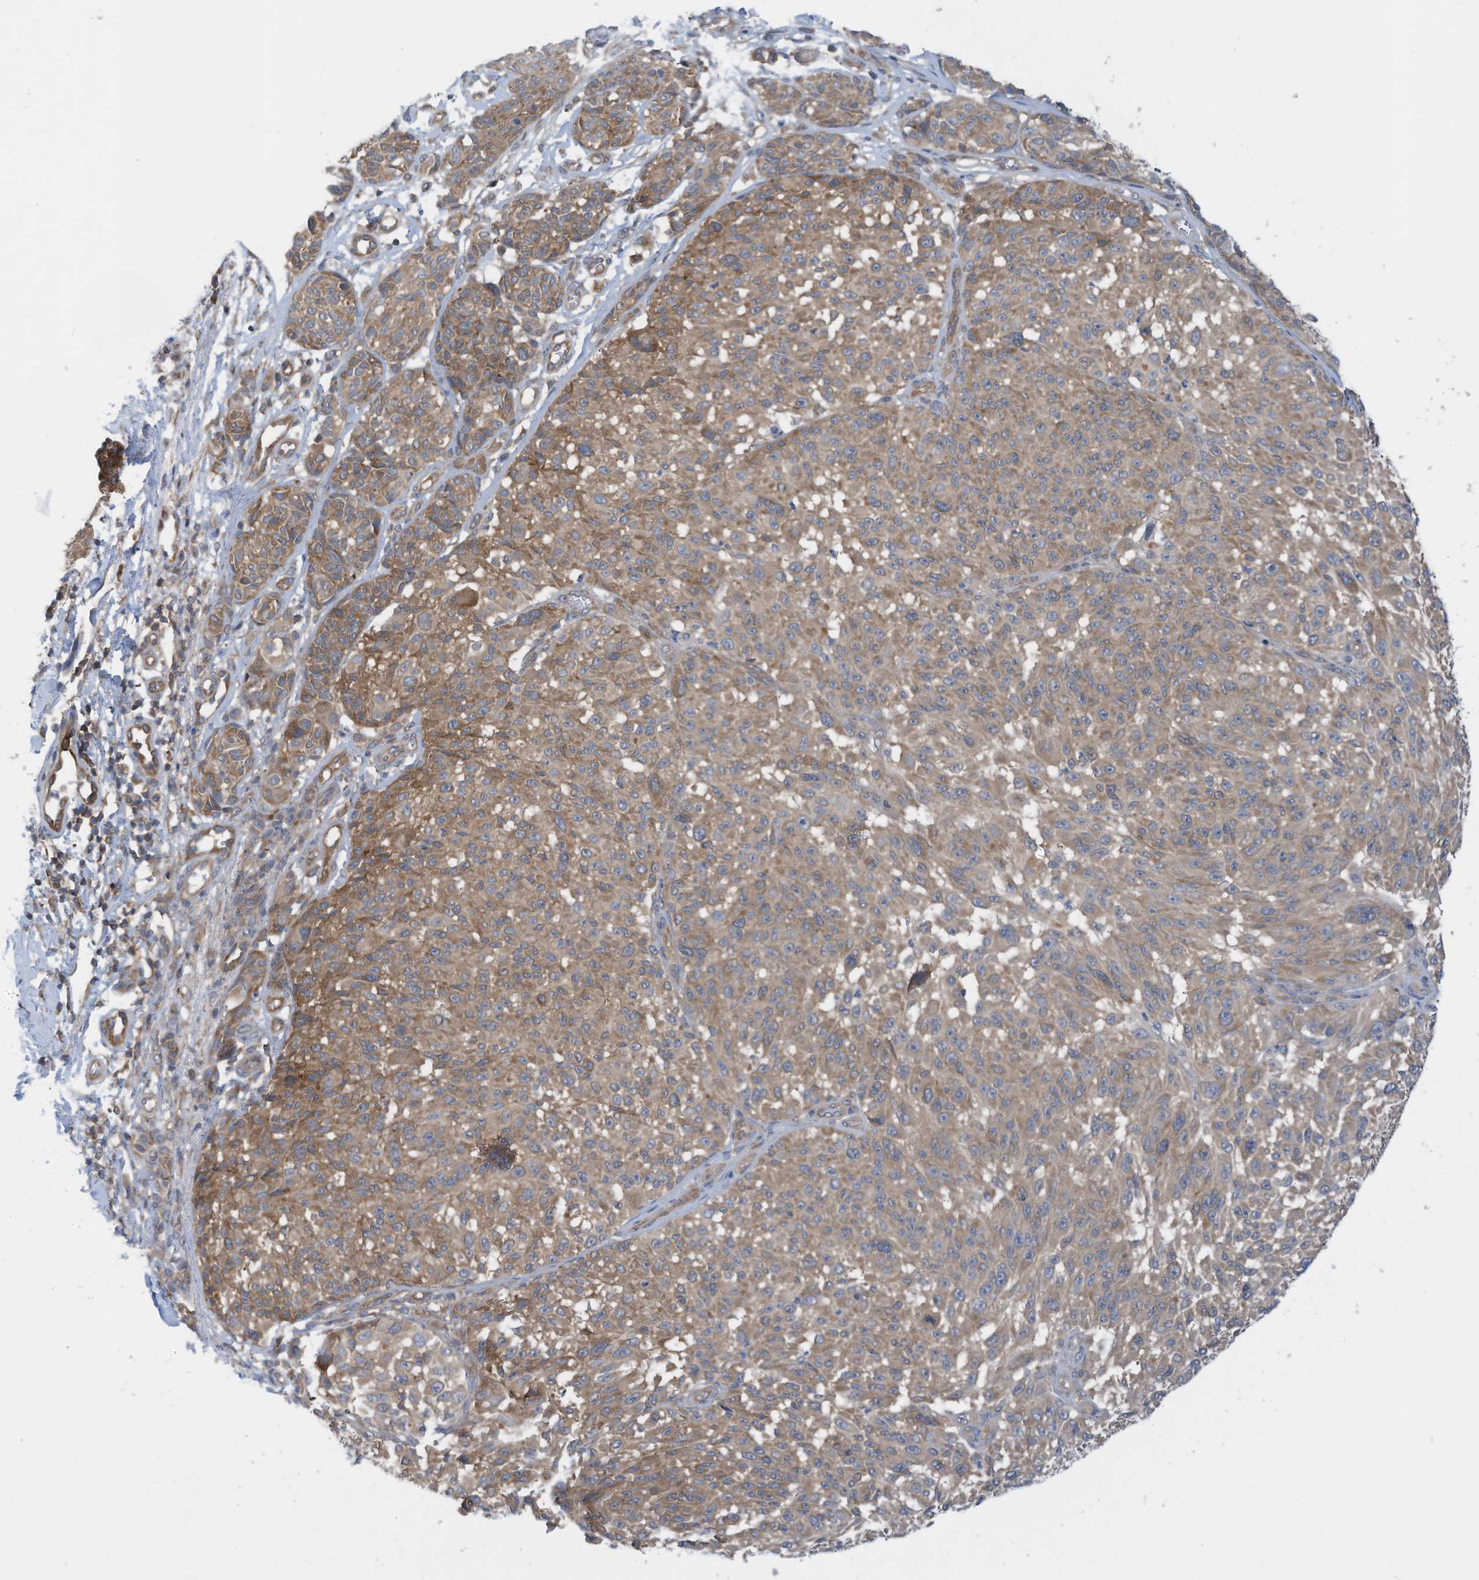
{"staining": {"intensity": "weak", "quantity": "25%-75%", "location": "cytoplasmic/membranous"}, "tissue": "melanoma", "cell_type": "Tumor cells", "image_type": "cancer", "snomed": [{"axis": "morphology", "description": "Malignant melanoma, NOS"}, {"axis": "topography", "description": "Skin"}], "caption": "This is a micrograph of immunohistochemistry staining of malignant melanoma, which shows weak staining in the cytoplasmic/membranous of tumor cells.", "gene": "REPS1", "patient": {"sex": "male", "age": 83}}